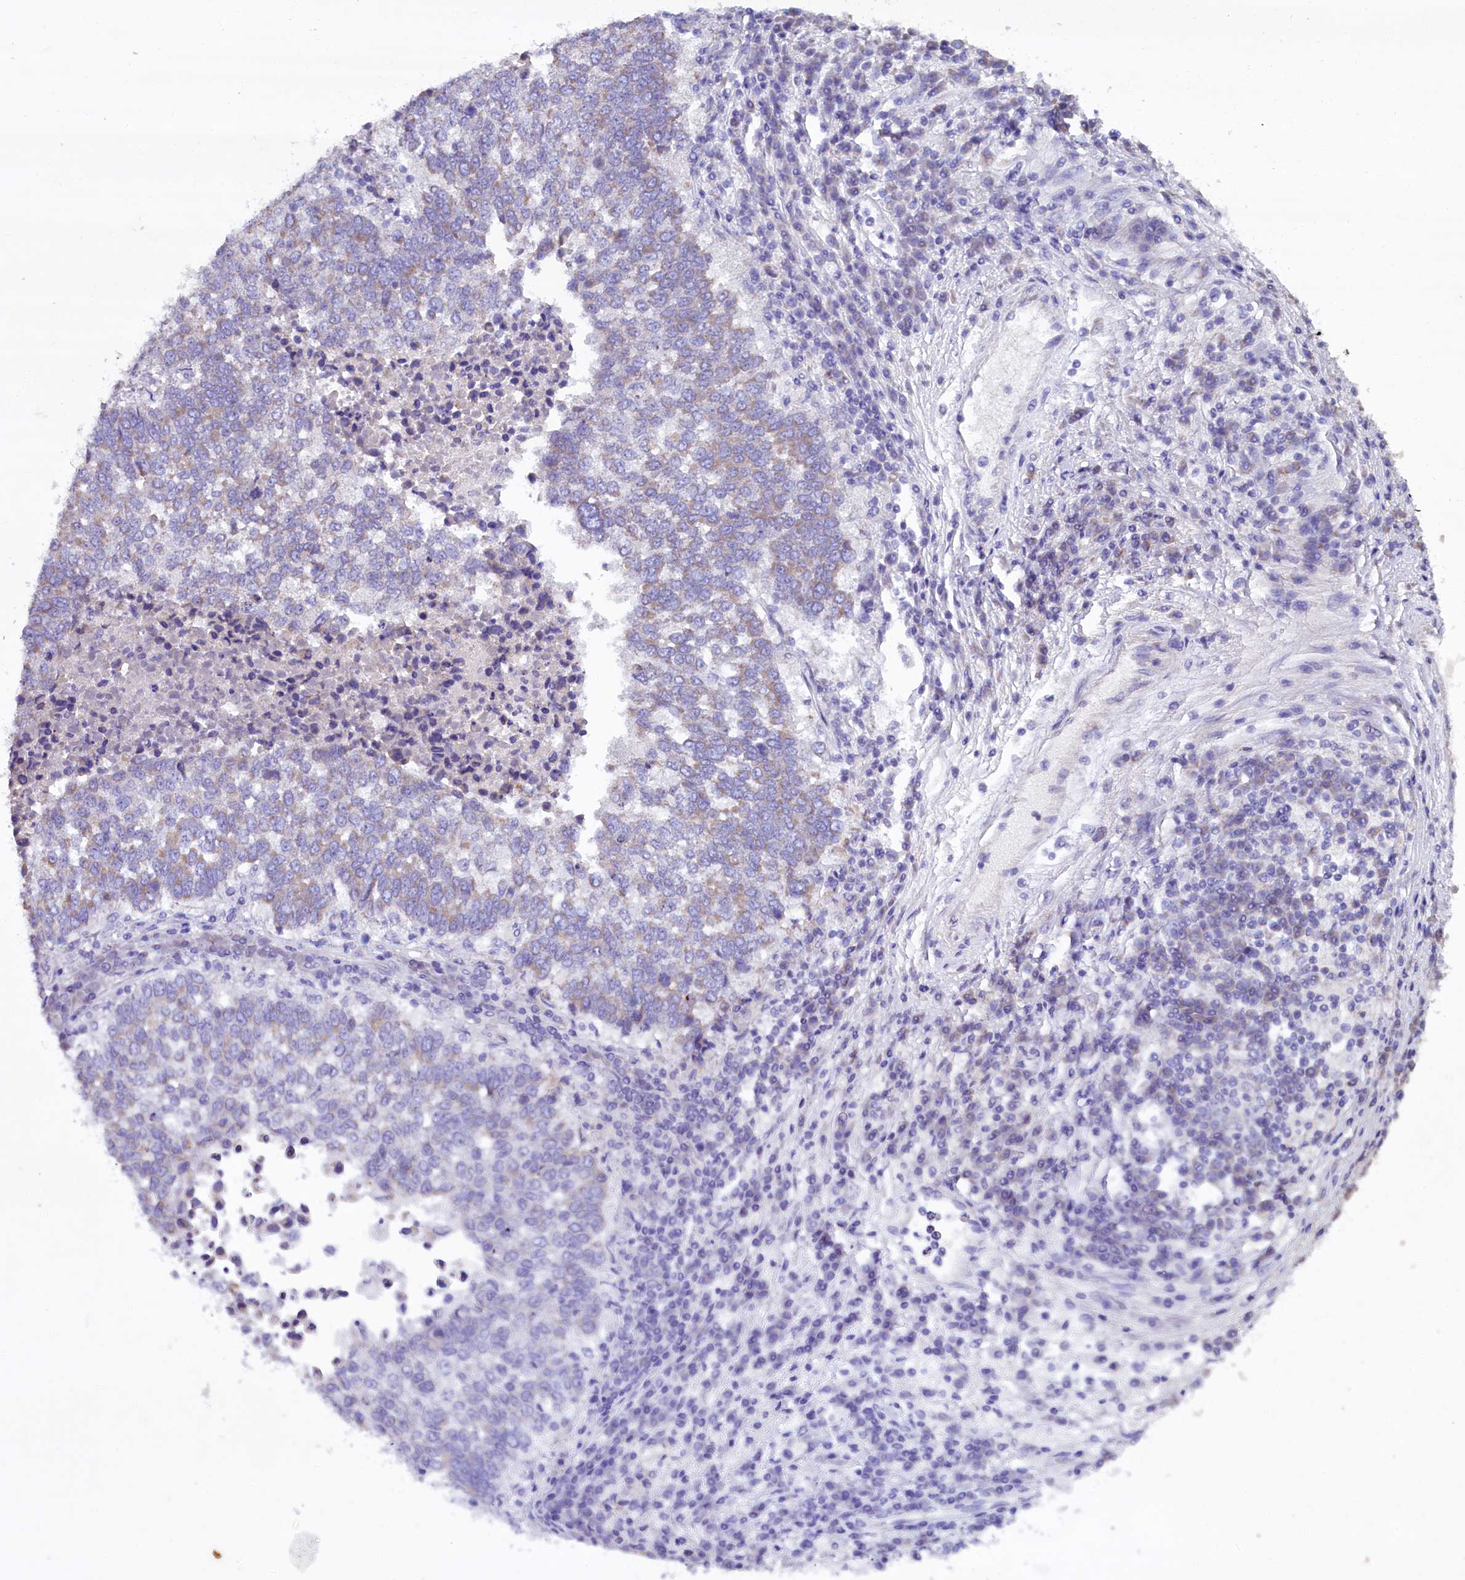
{"staining": {"intensity": "weak", "quantity": "25%-75%", "location": "cytoplasmic/membranous"}, "tissue": "lung cancer", "cell_type": "Tumor cells", "image_type": "cancer", "snomed": [{"axis": "morphology", "description": "Squamous cell carcinoma, NOS"}, {"axis": "topography", "description": "Lung"}], "caption": "Human lung cancer stained for a protein (brown) reveals weak cytoplasmic/membranous positive expression in about 25%-75% of tumor cells.", "gene": "ZSWIM1", "patient": {"sex": "male", "age": 73}}